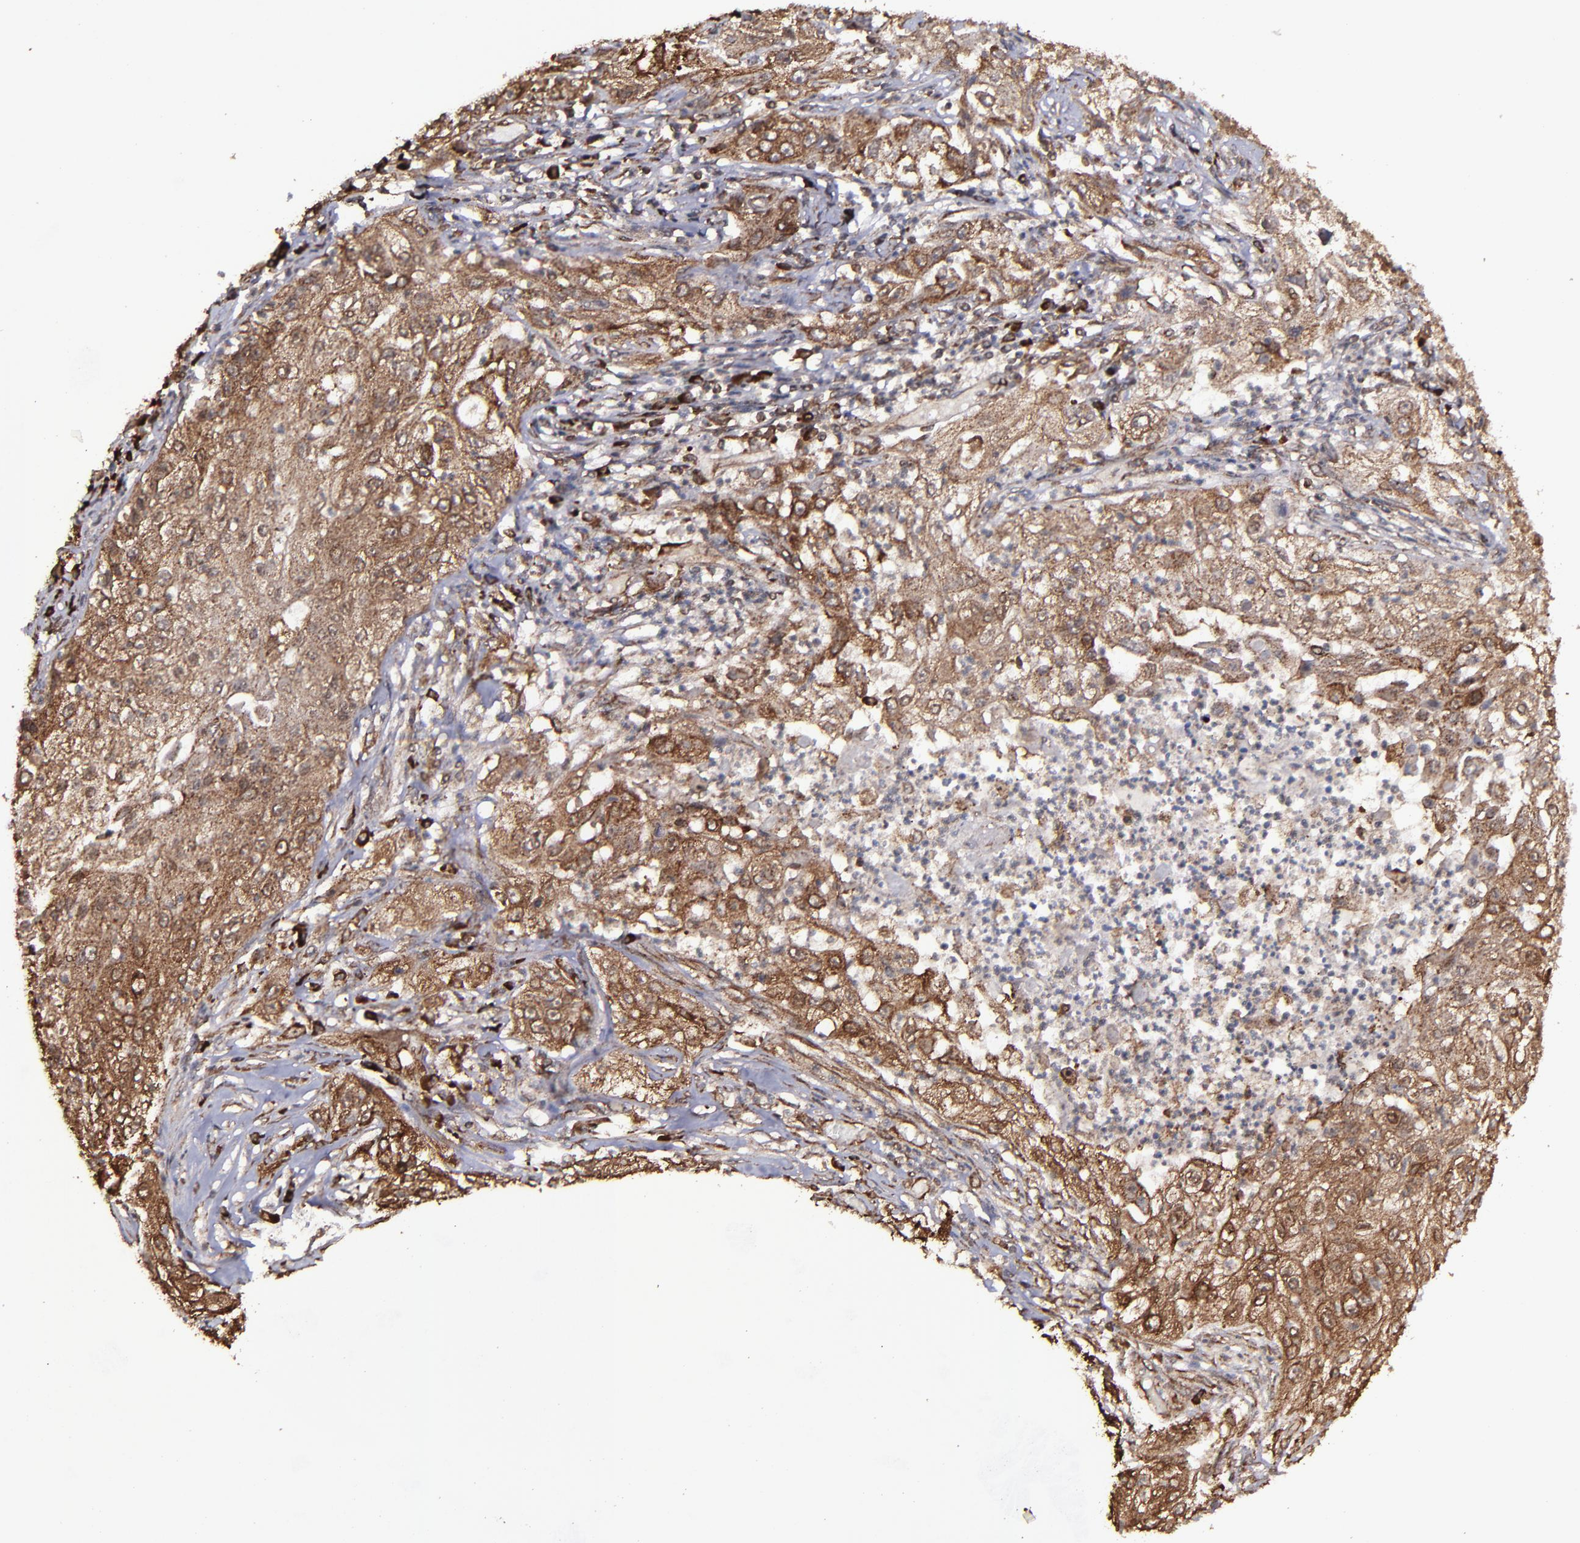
{"staining": {"intensity": "strong", "quantity": ">75%", "location": "cytoplasmic/membranous,nuclear"}, "tissue": "lung cancer", "cell_type": "Tumor cells", "image_type": "cancer", "snomed": [{"axis": "morphology", "description": "Inflammation, NOS"}, {"axis": "morphology", "description": "Squamous cell carcinoma, NOS"}, {"axis": "topography", "description": "Lymph node"}, {"axis": "topography", "description": "Soft tissue"}, {"axis": "topography", "description": "Lung"}], "caption": "Immunohistochemistry (IHC) histopathology image of squamous cell carcinoma (lung) stained for a protein (brown), which reveals high levels of strong cytoplasmic/membranous and nuclear positivity in approximately >75% of tumor cells.", "gene": "EIF4ENIF1", "patient": {"sex": "male", "age": 66}}